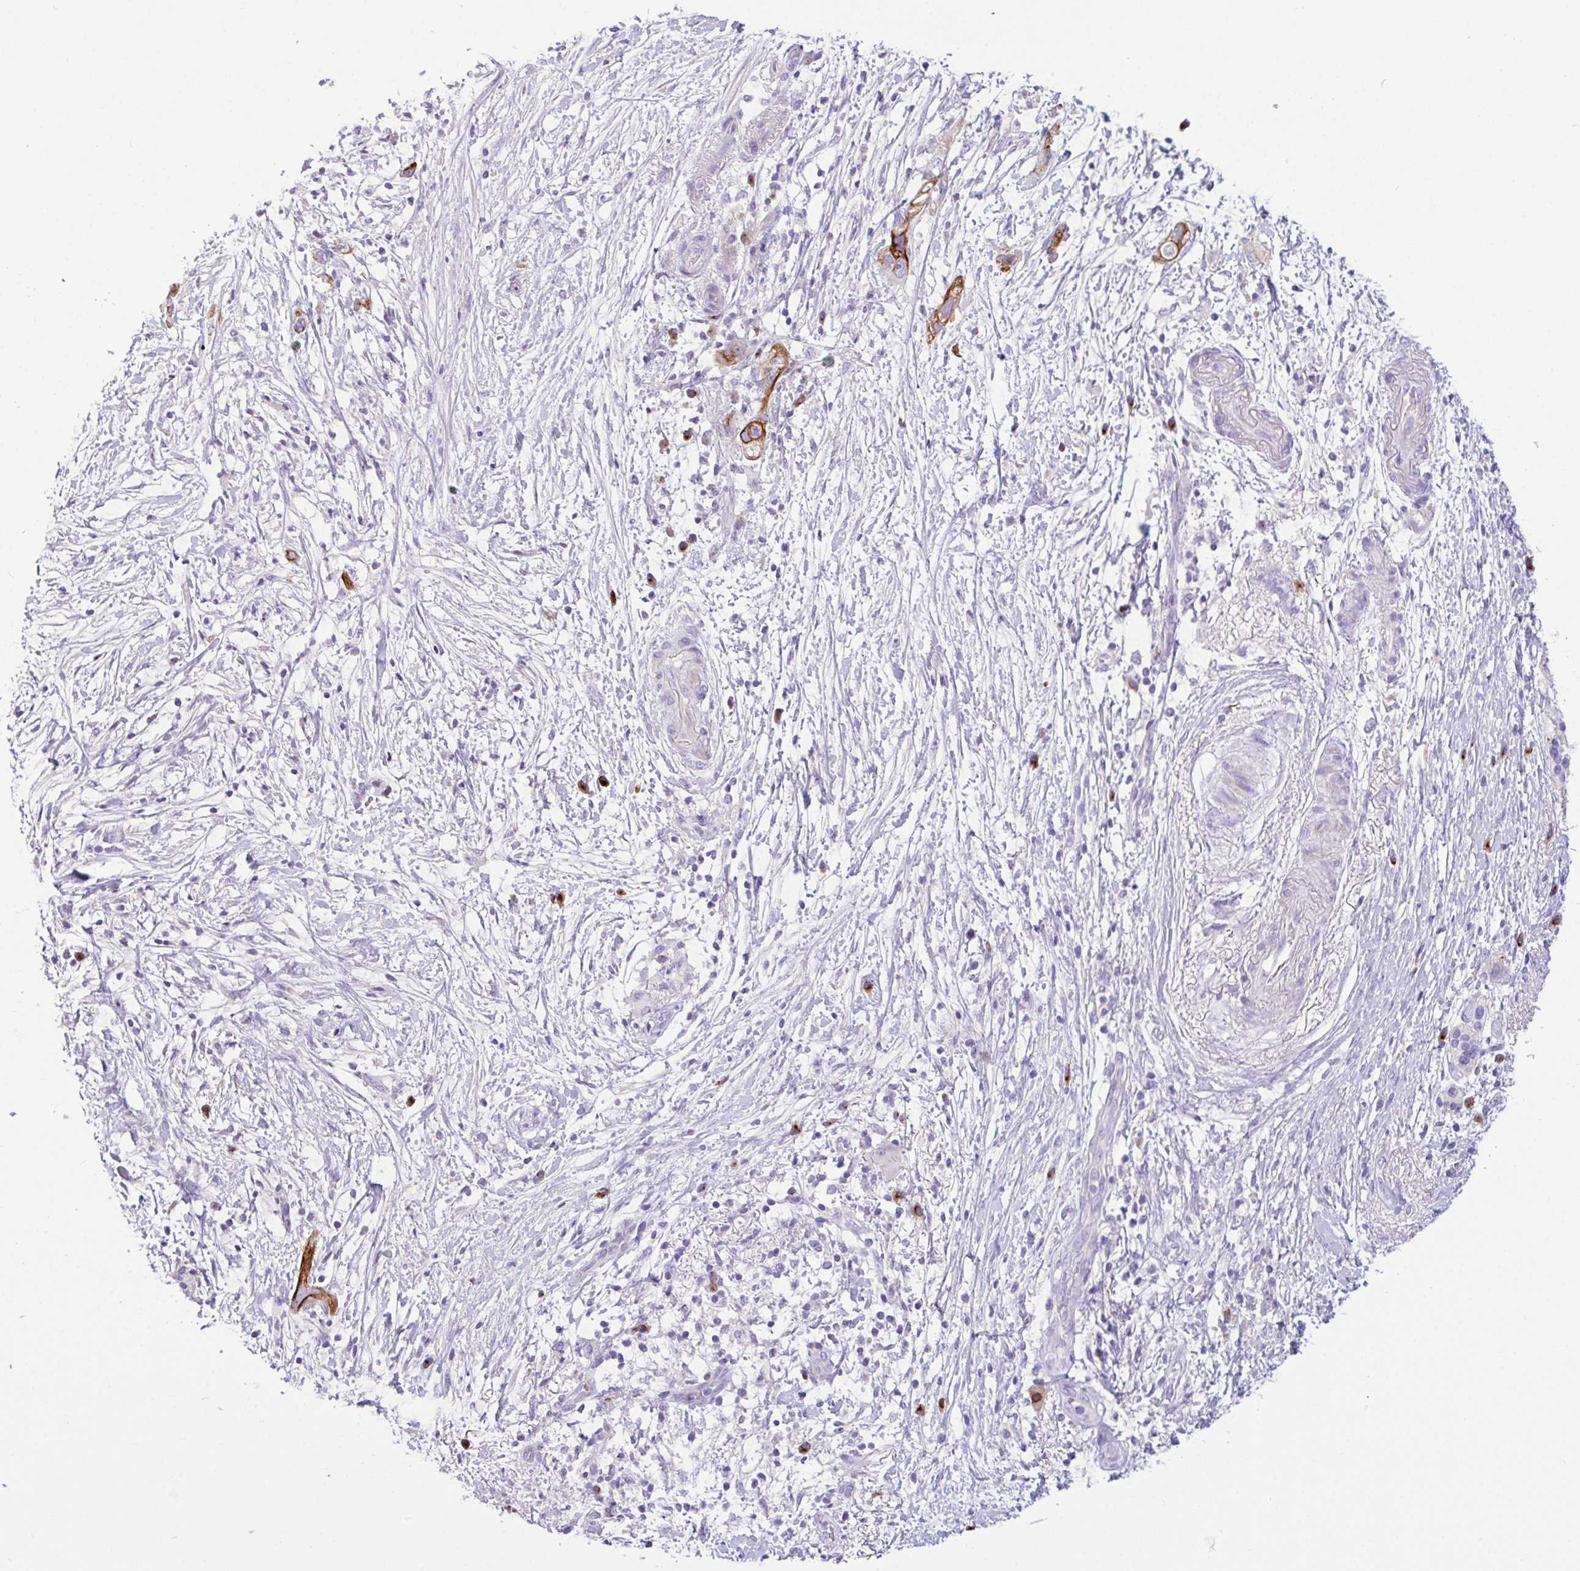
{"staining": {"intensity": "moderate", "quantity": "25%-75%", "location": "cytoplasmic/membranous"}, "tissue": "pancreatic cancer", "cell_type": "Tumor cells", "image_type": "cancer", "snomed": [{"axis": "morphology", "description": "Adenocarcinoma, NOS"}, {"axis": "topography", "description": "Pancreas"}], "caption": "Immunohistochemical staining of human pancreatic cancer (adenocarcinoma) displays medium levels of moderate cytoplasmic/membranous protein positivity in approximately 25%-75% of tumor cells.", "gene": "FBXL20", "patient": {"sex": "female", "age": 72}}